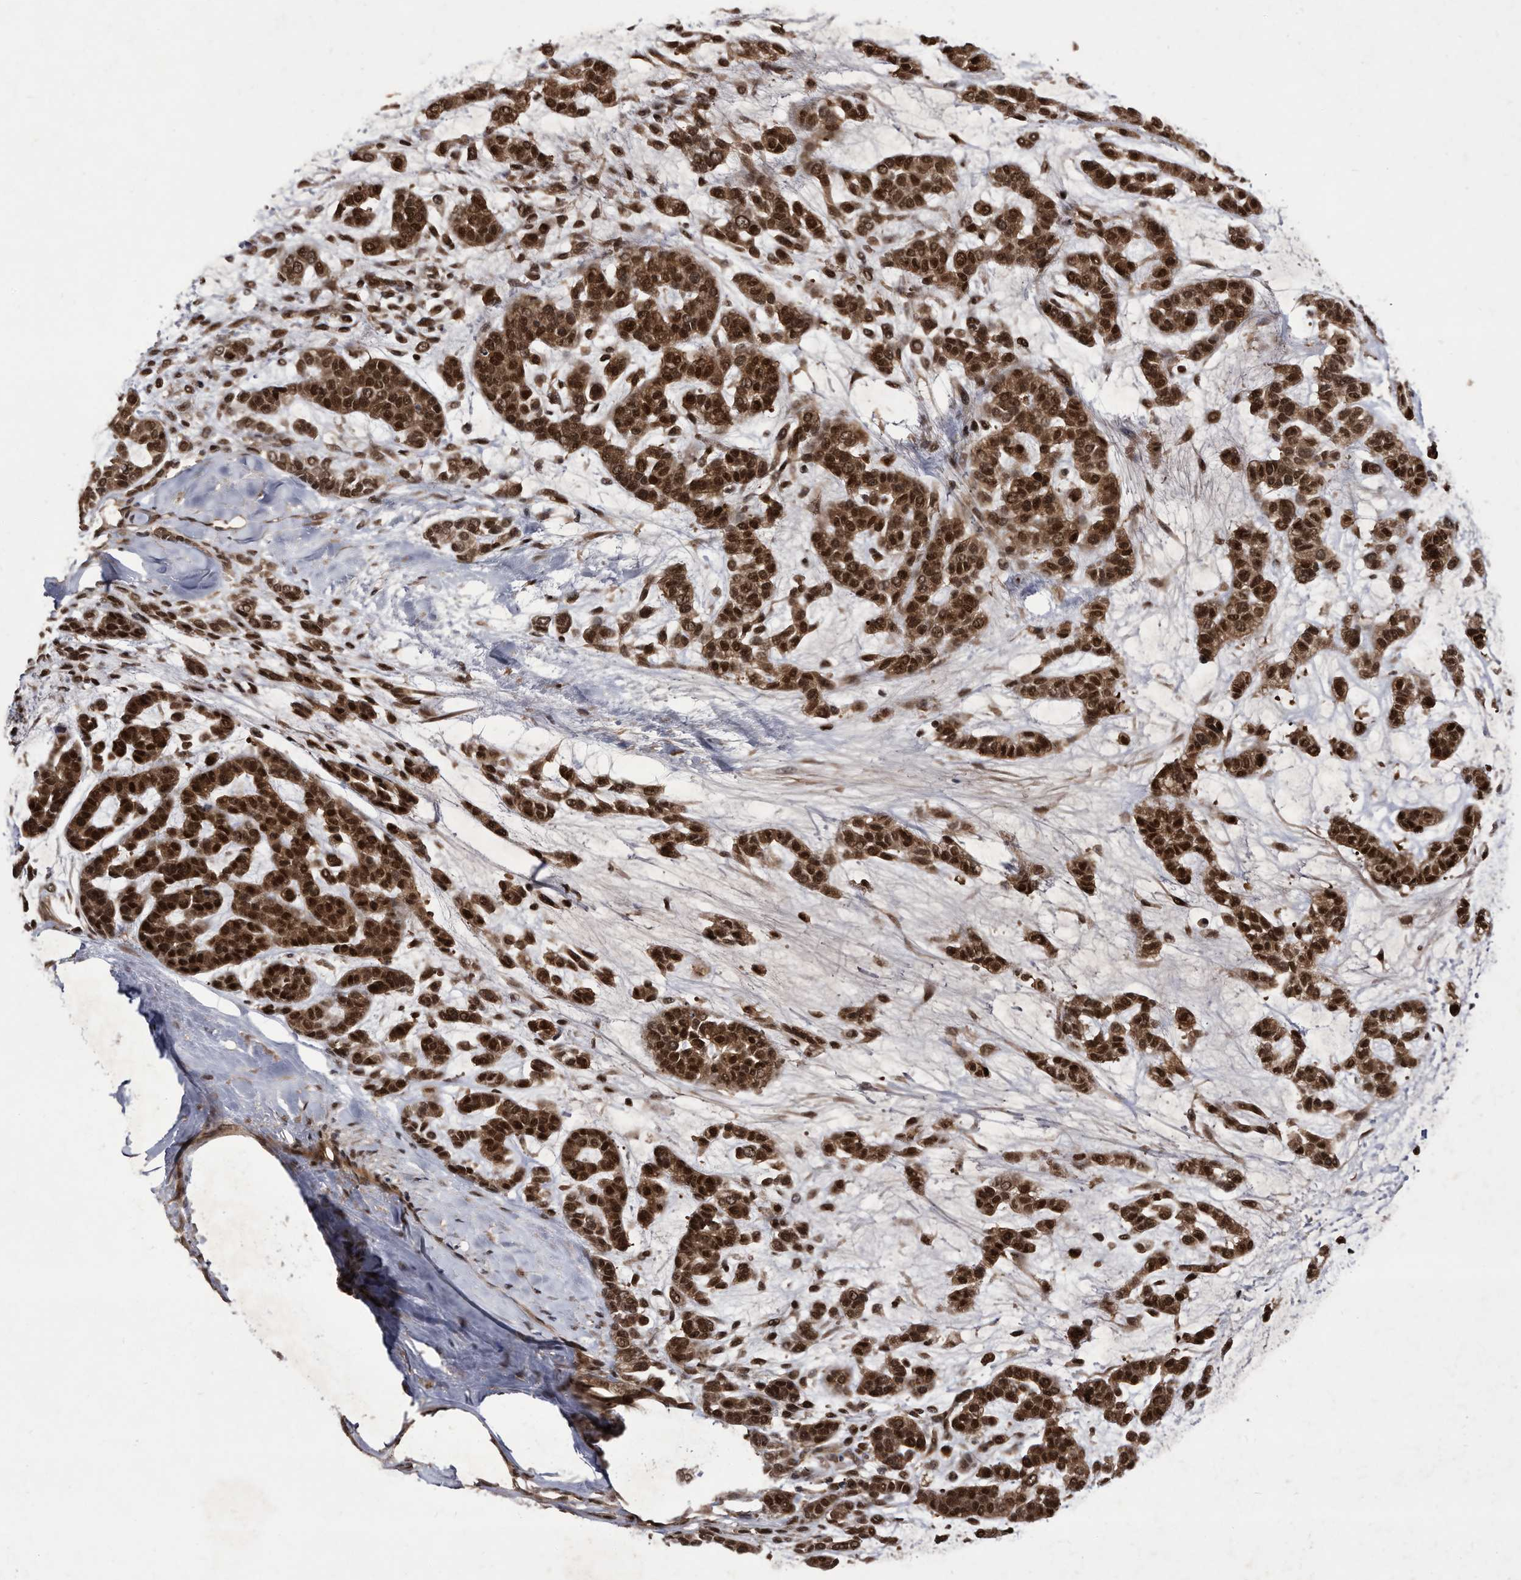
{"staining": {"intensity": "strong", "quantity": ">75%", "location": "cytoplasmic/membranous,nuclear"}, "tissue": "head and neck cancer", "cell_type": "Tumor cells", "image_type": "cancer", "snomed": [{"axis": "morphology", "description": "Adenocarcinoma, NOS"}, {"axis": "morphology", "description": "Adenoma, NOS"}, {"axis": "topography", "description": "Head-Neck"}], "caption": "Head and neck adenoma tissue demonstrates strong cytoplasmic/membranous and nuclear staining in about >75% of tumor cells, visualized by immunohistochemistry.", "gene": "RAD23B", "patient": {"sex": "female", "age": 55}}